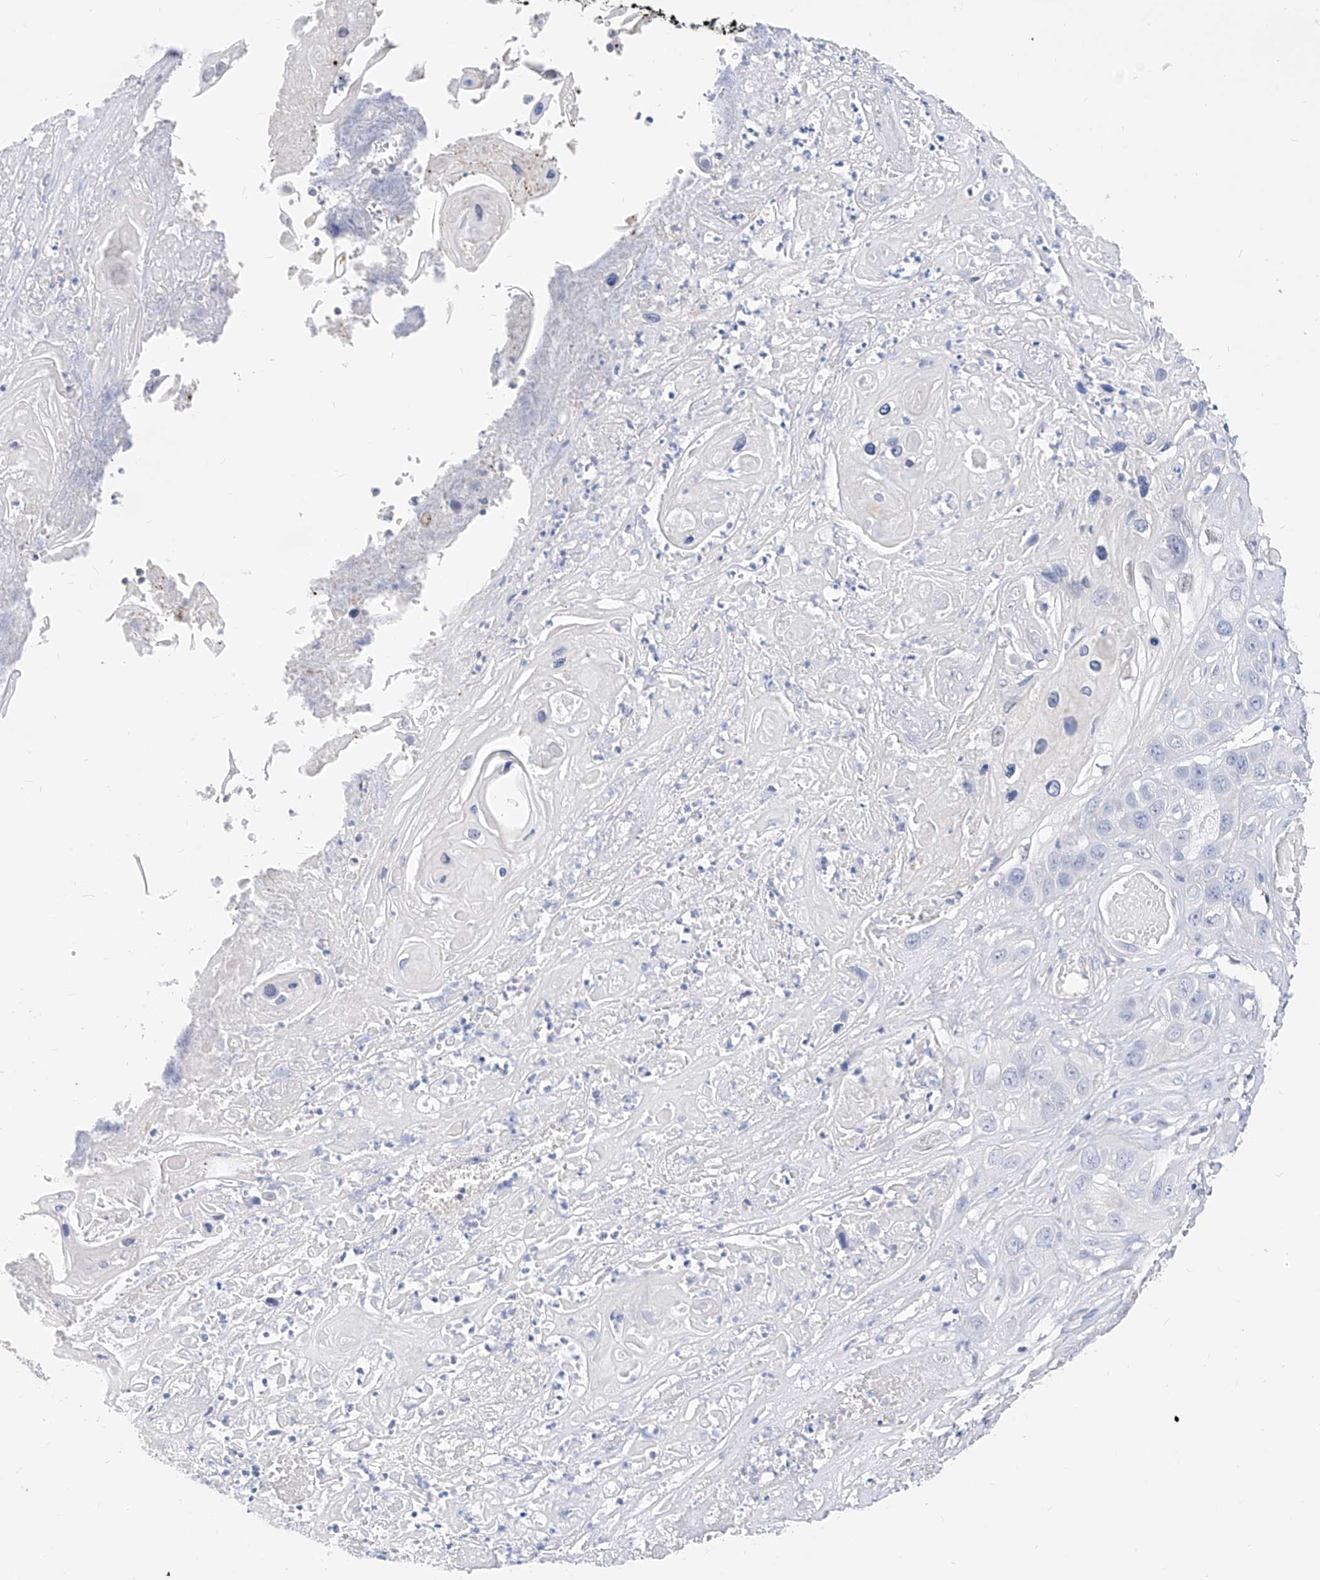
{"staining": {"intensity": "negative", "quantity": "none", "location": "none"}, "tissue": "skin cancer", "cell_type": "Tumor cells", "image_type": "cancer", "snomed": [{"axis": "morphology", "description": "Squamous cell carcinoma, NOS"}, {"axis": "topography", "description": "Skin"}], "caption": "Skin squamous cell carcinoma stained for a protein using immunohistochemistry displays no positivity tumor cells.", "gene": "ZZEF1", "patient": {"sex": "male", "age": 55}}